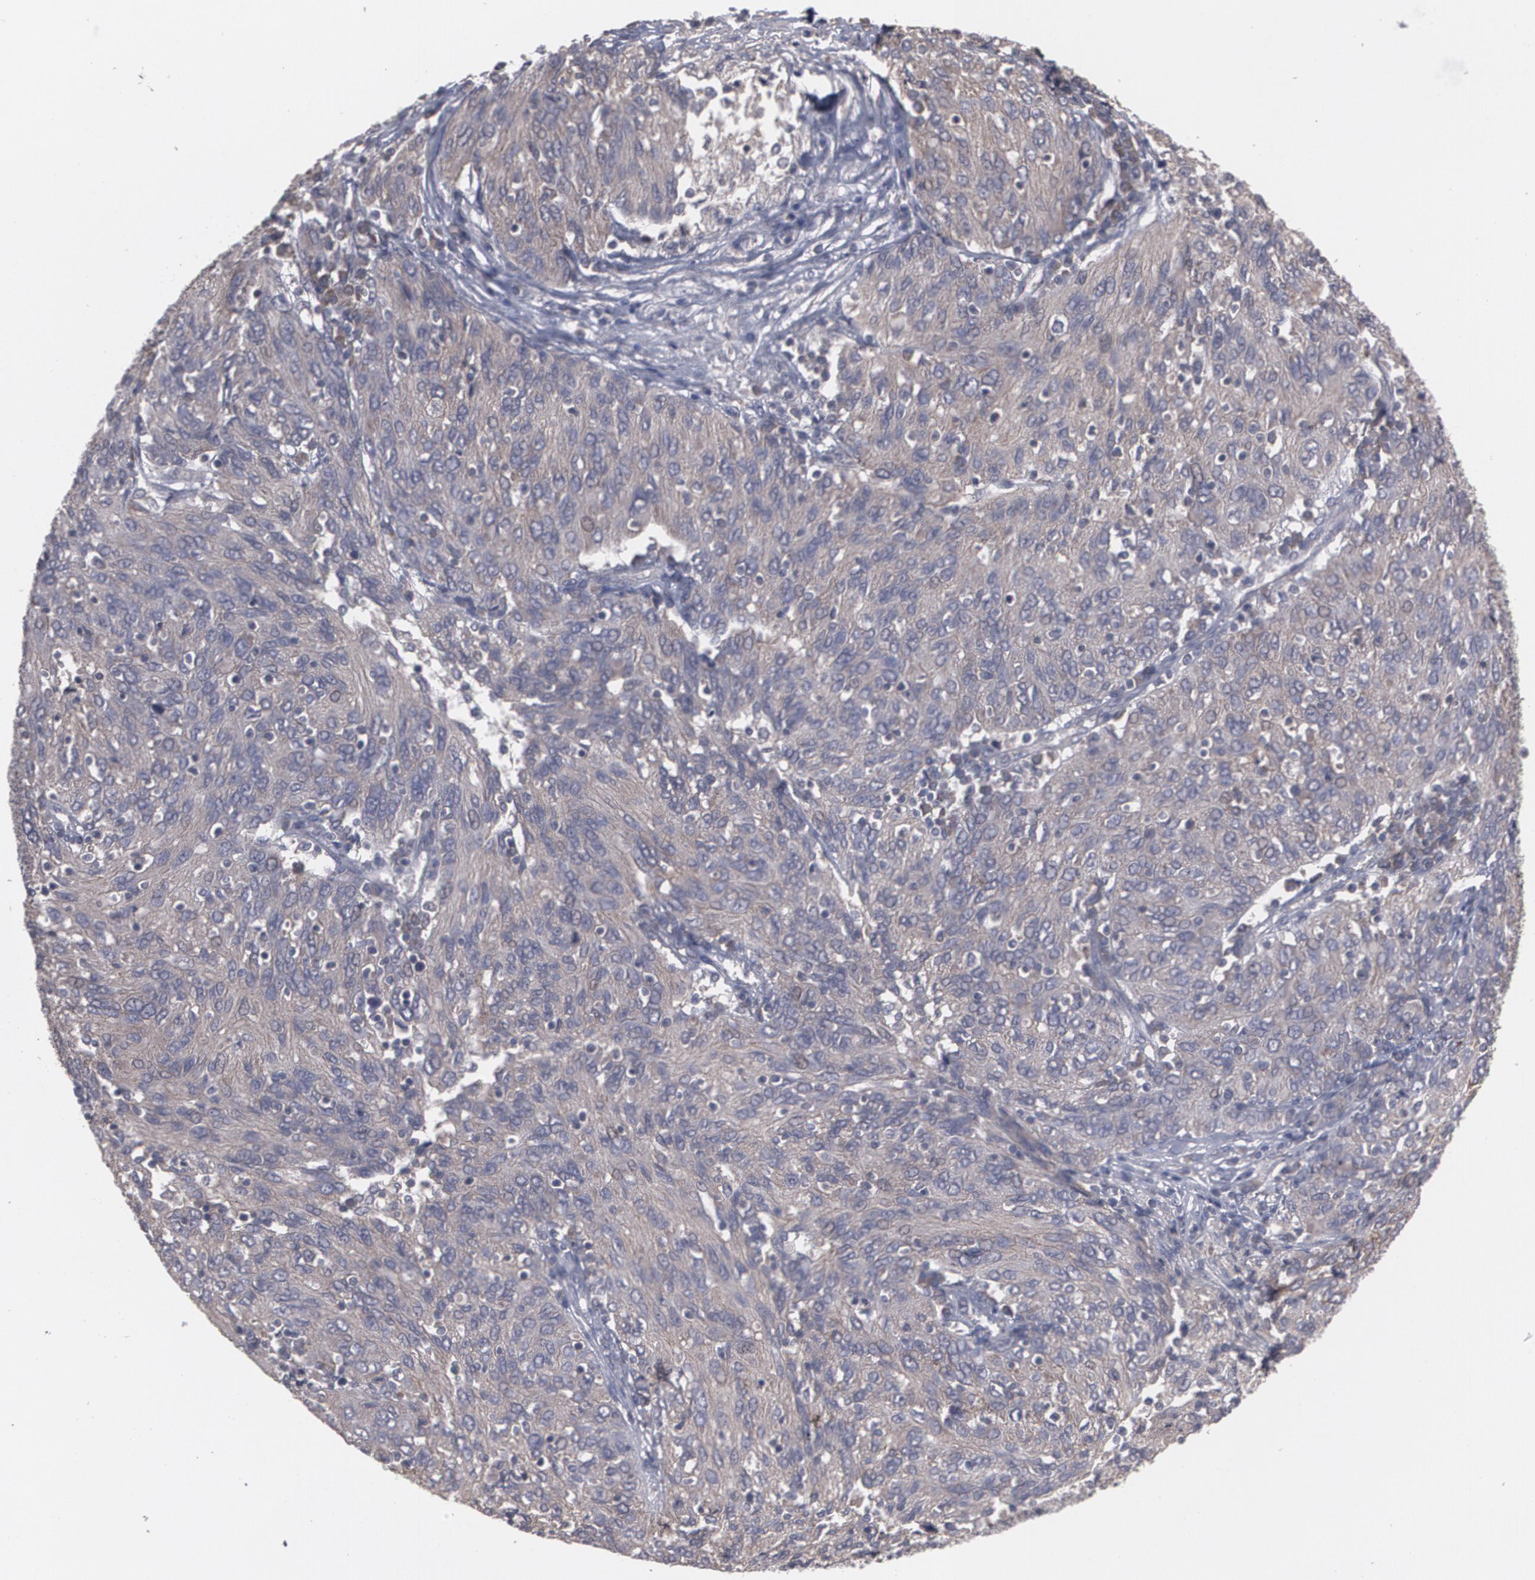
{"staining": {"intensity": "moderate", "quantity": ">75%", "location": "cytoplasmic/membranous"}, "tissue": "ovarian cancer", "cell_type": "Tumor cells", "image_type": "cancer", "snomed": [{"axis": "morphology", "description": "Carcinoma, endometroid"}, {"axis": "topography", "description": "Ovary"}], "caption": "IHC (DAB) staining of ovarian endometroid carcinoma shows moderate cytoplasmic/membranous protein positivity in approximately >75% of tumor cells. The staining is performed using DAB (3,3'-diaminobenzidine) brown chromogen to label protein expression. The nuclei are counter-stained blue using hematoxylin.", "gene": "ARF6", "patient": {"sex": "female", "age": 50}}